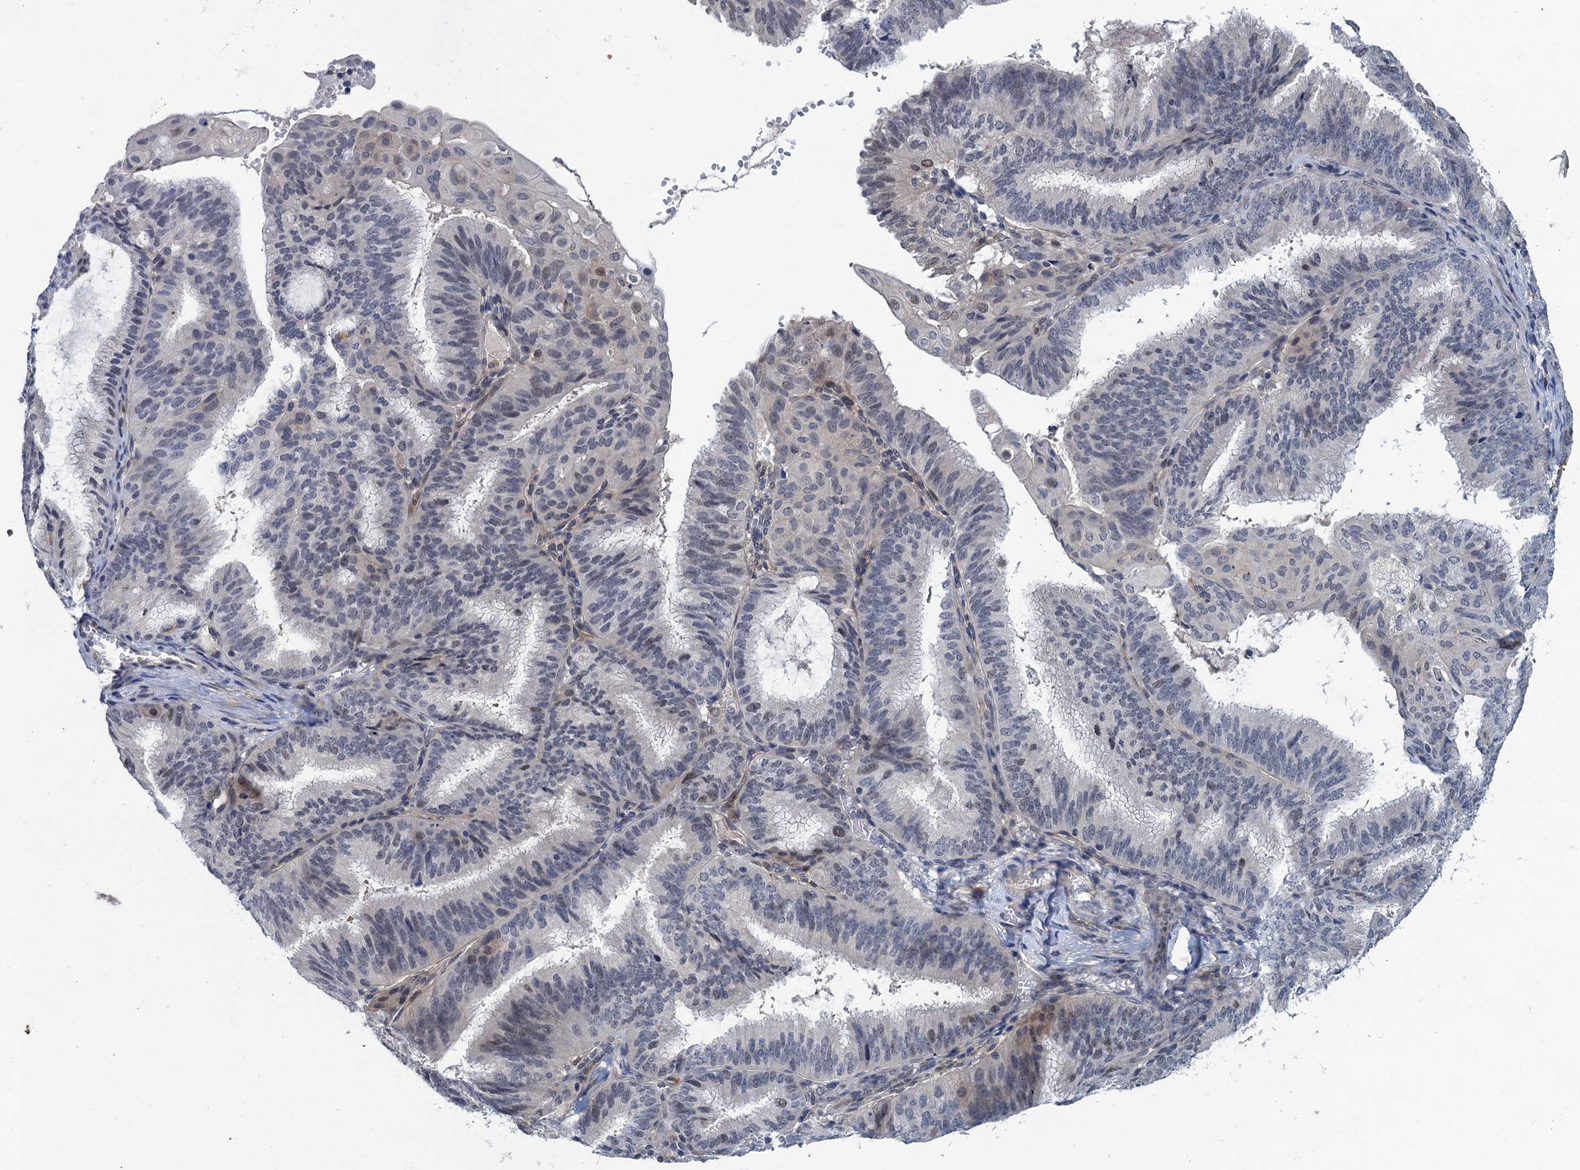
{"staining": {"intensity": "negative", "quantity": "none", "location": "none"}, "tissue": "endometrial cancer", "cell_type": "Tumor cells", "image_type": "cancer", "snomed": [{"axis": "morphology", "description": "Adenocarcinoma, NOS"}, {"axis": "topography", "description": "Endometrium"}], "caption": "Endometrial adenocarcinoma was stained to show a protein in brown. There is no significant expression in tumor cells.", "gene": "MRFAP1", "patient": {"sex": "female", "age": 49}}